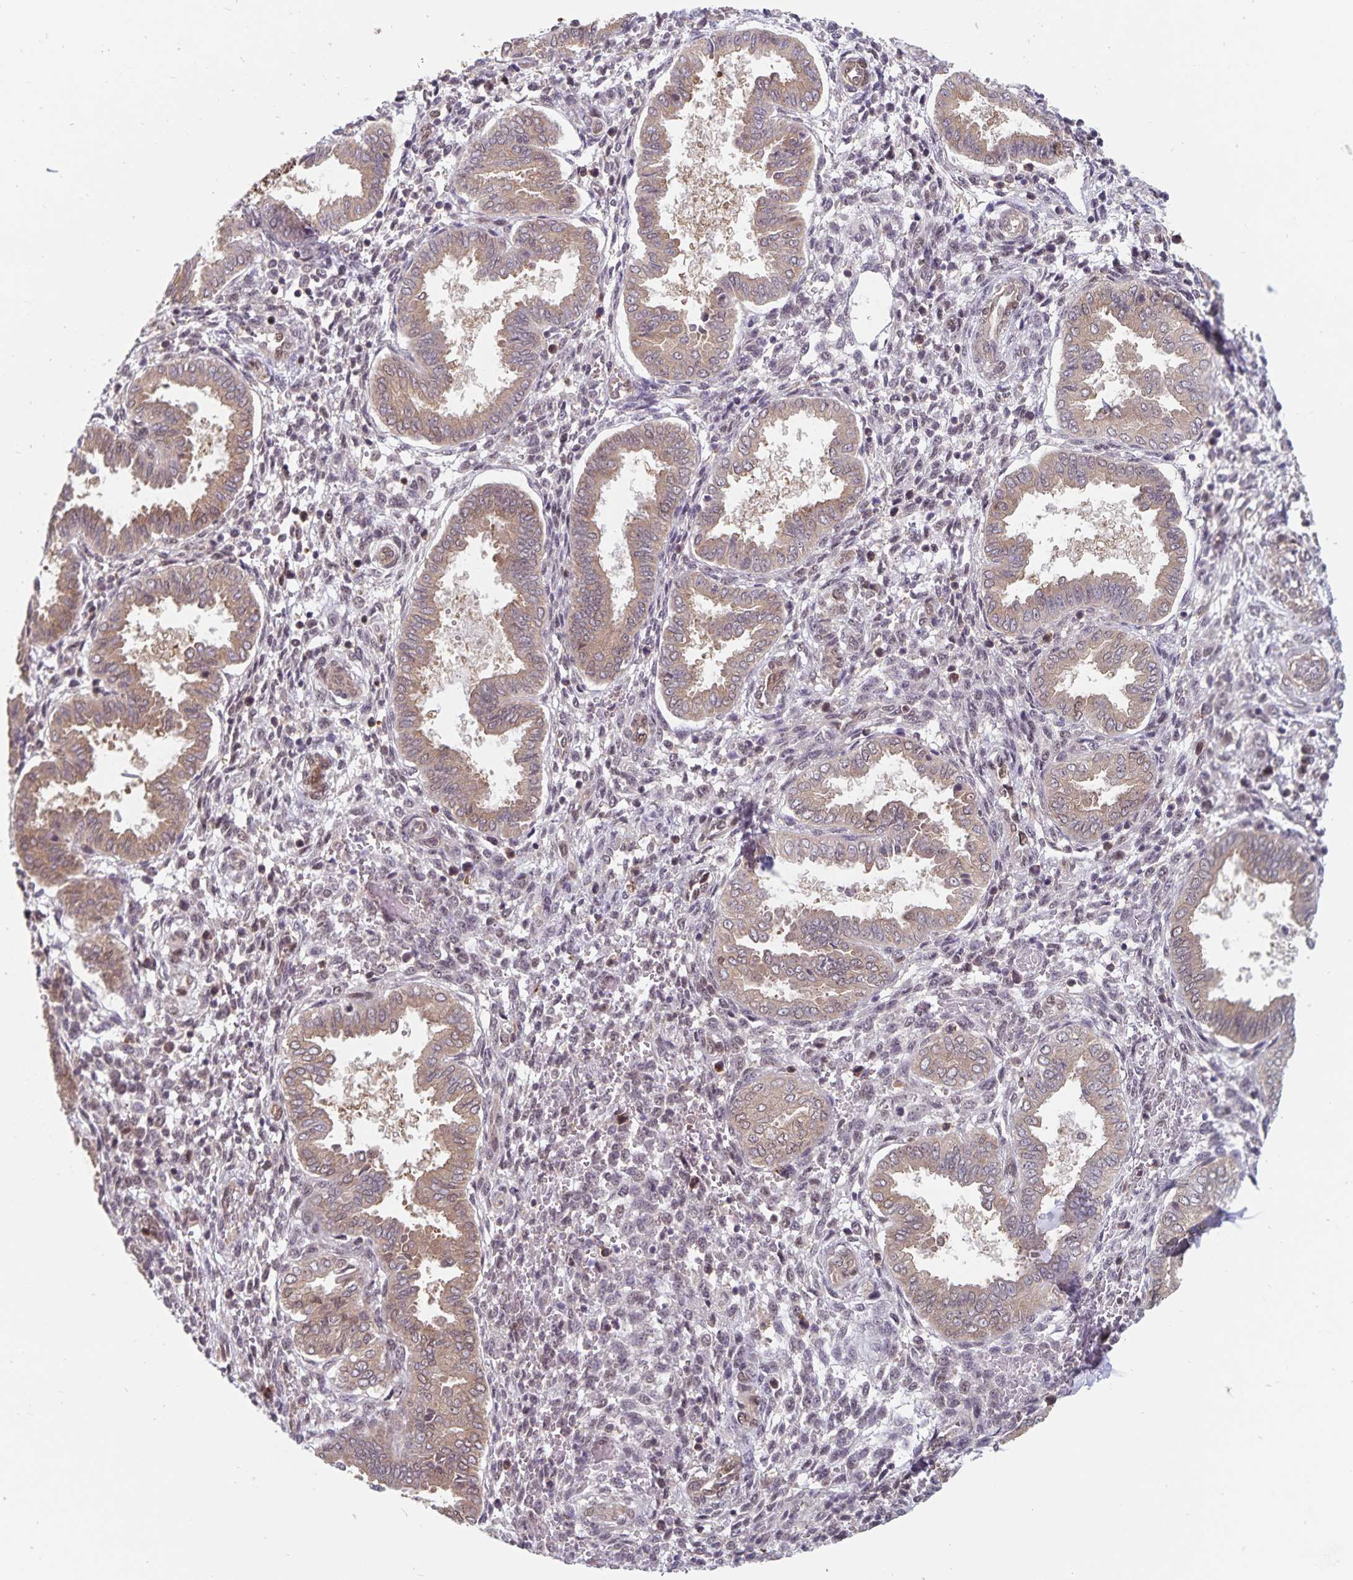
{"staining": {"intensity": "negative", "quantity": "none", "location": "none"}, "tissue": "endometrium", "cell_type": "Cells in endometrial stroma", "image_type": "normal", "snomed": [{"axis": "morphology", "description": "Normal tissue, NOS"}, {"axis": "topography", "description": "Endometrium"}], "caption": "The IHC histopathology image has no significant expression in cells in endometrial stroma of endometrium.", "gene": "BAG6", "patient": {"sex": "female", "age": 24}}